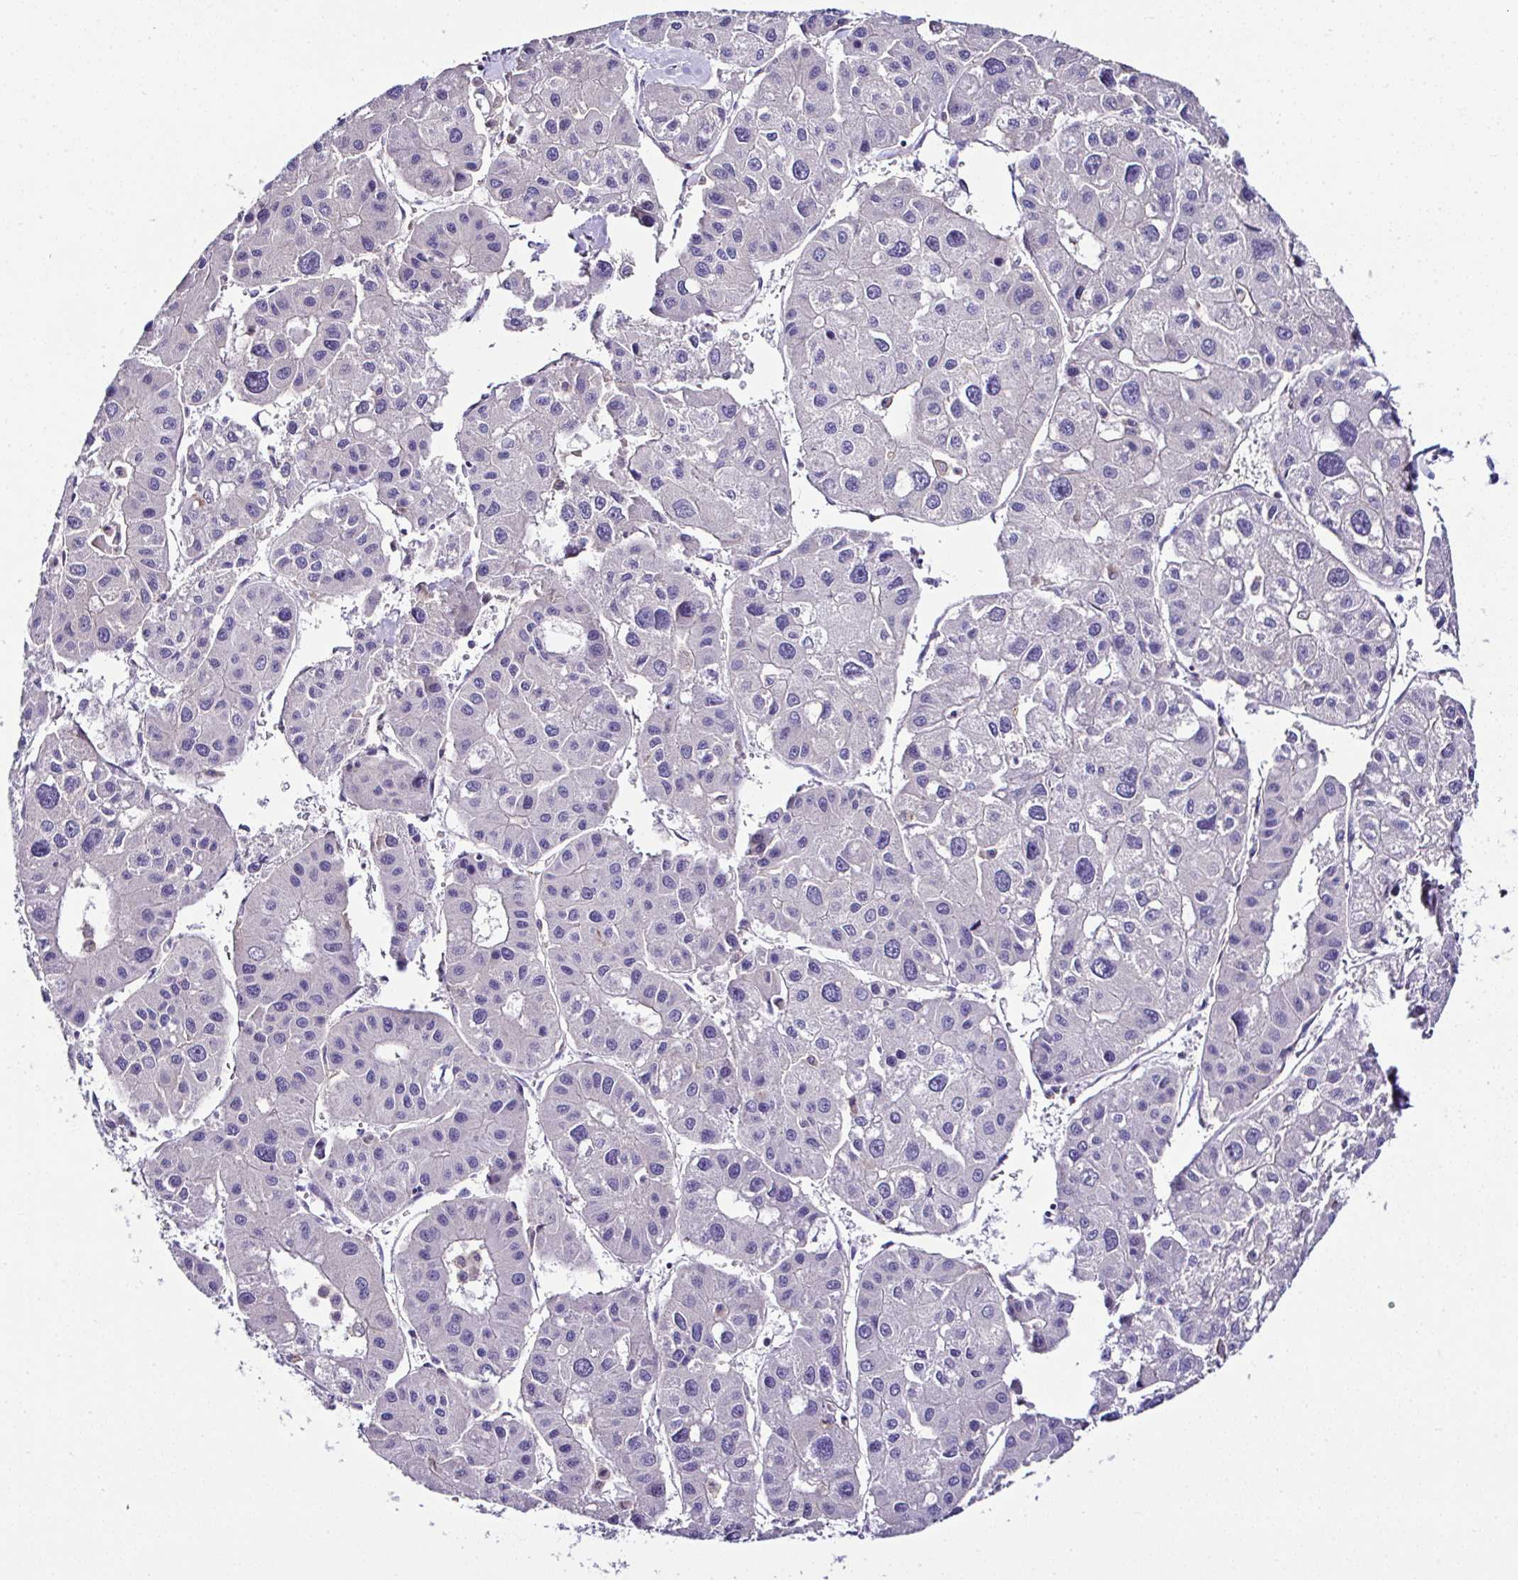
{"staining": {"intensity": "negative", "quantity": "none", "location": "none"}, "tissue": "liver cancer", "cell_type": "Tumor cells", "image_type": "cancer", "snomed": [{"axis": "morphology", "description": "Carcinoma, Hepatocellular, NOS"}, {"axis": "topography", "description": "Liver"}], "caption": "Human liver cancer stained for a protein using immunohistochemistry shows no staining in tumor cells.", "gene": "OR4P4", "patient": {"sex": "male", "age": 73}}